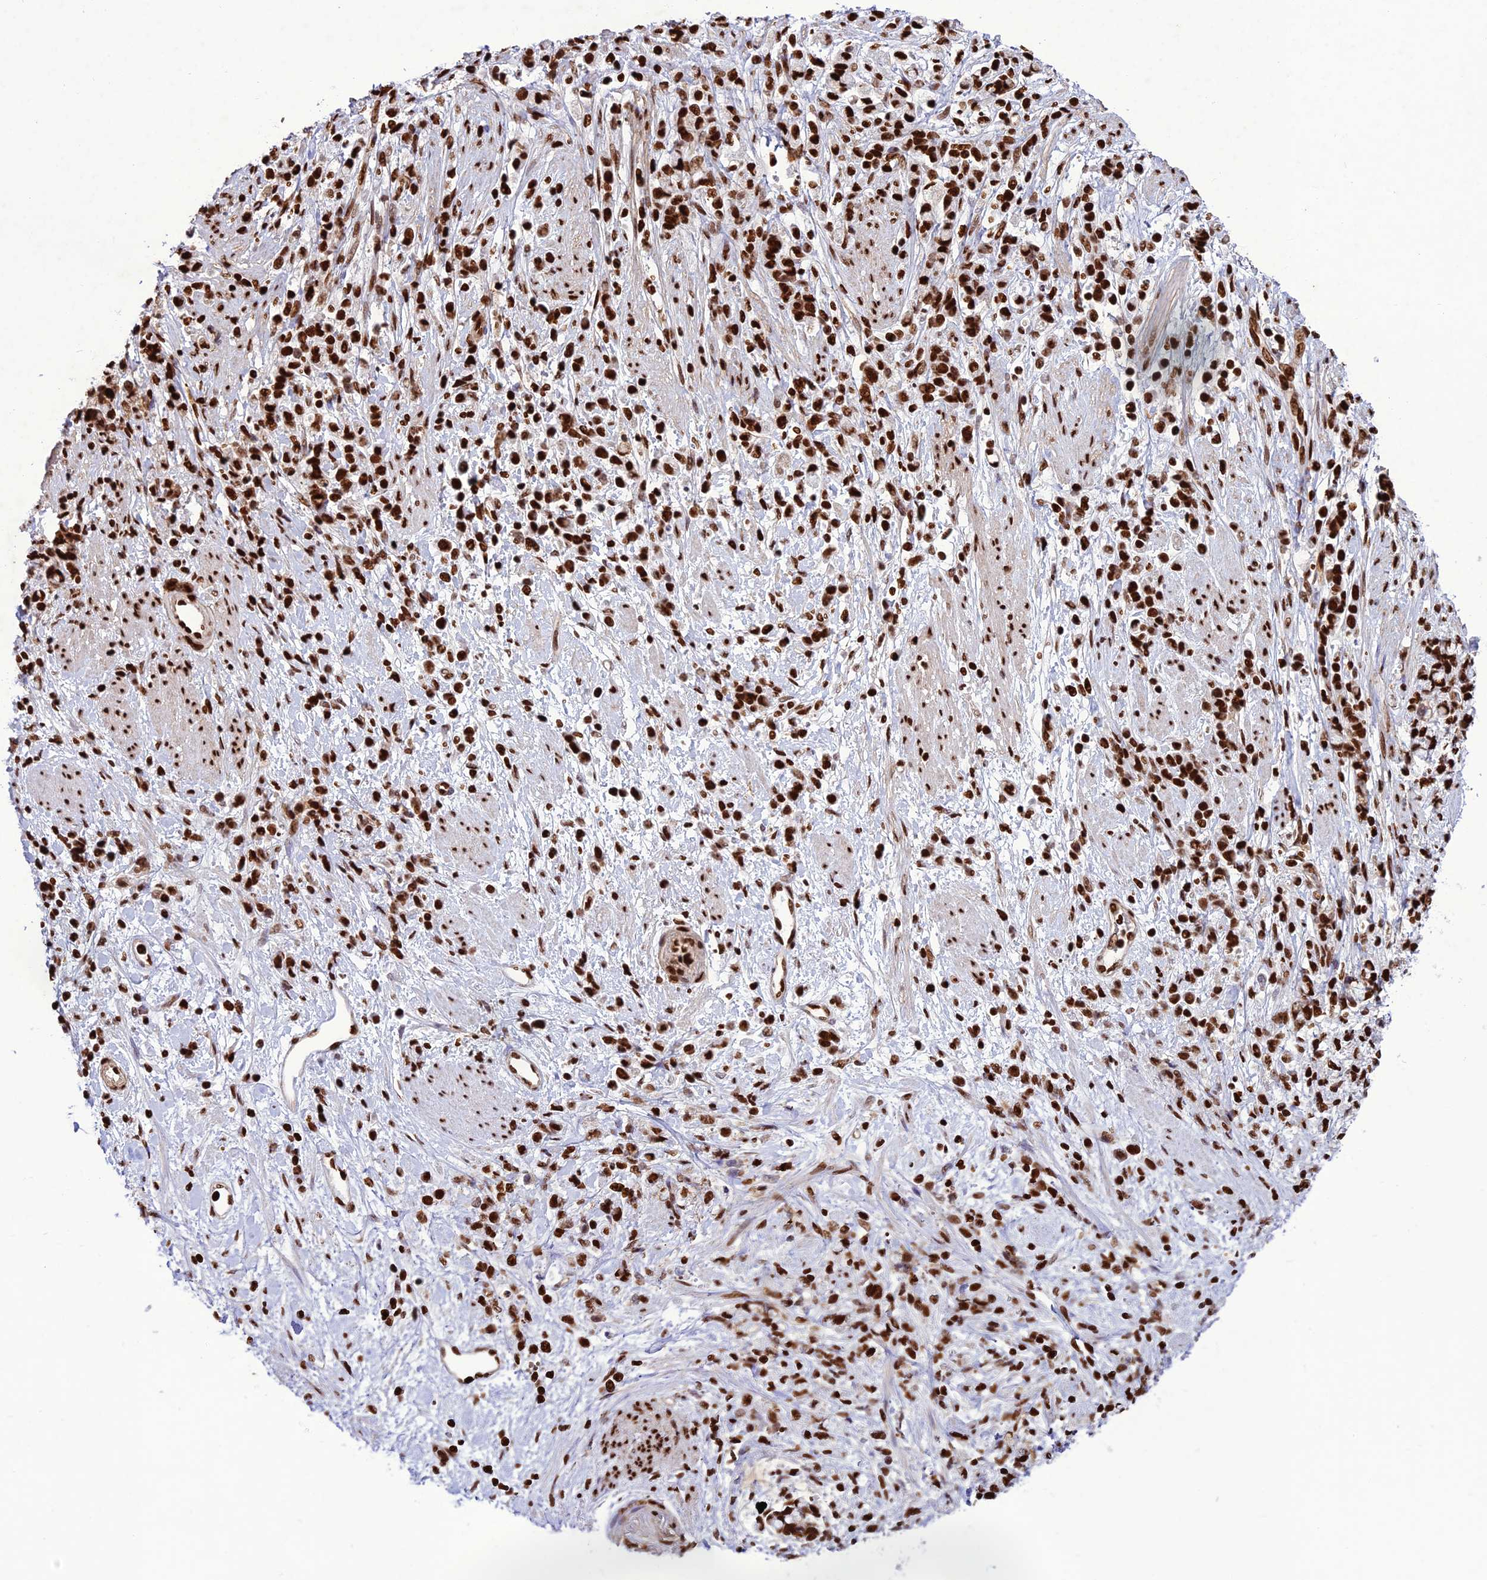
{"staining": {"intensity": "strong", "quantity": ">75%", "location": "nuclear"}, "tissue": "stomach cancer", "cell_type": "Tumor cells", "image_type": "cancer", "snomed": [{"axis": "morphology", "description": "Adenocarcinoma, NOS"}, {"axis": "topography", "description": "Stomach"}], "caption": "Stomach cancer (adenocarcinoma) stained with immunohistochemistry reveals strong nuclear positivity in about >75% of tumor cells.", "gene": "INO80E", "patient": {"sex": "female", "age": 60}}